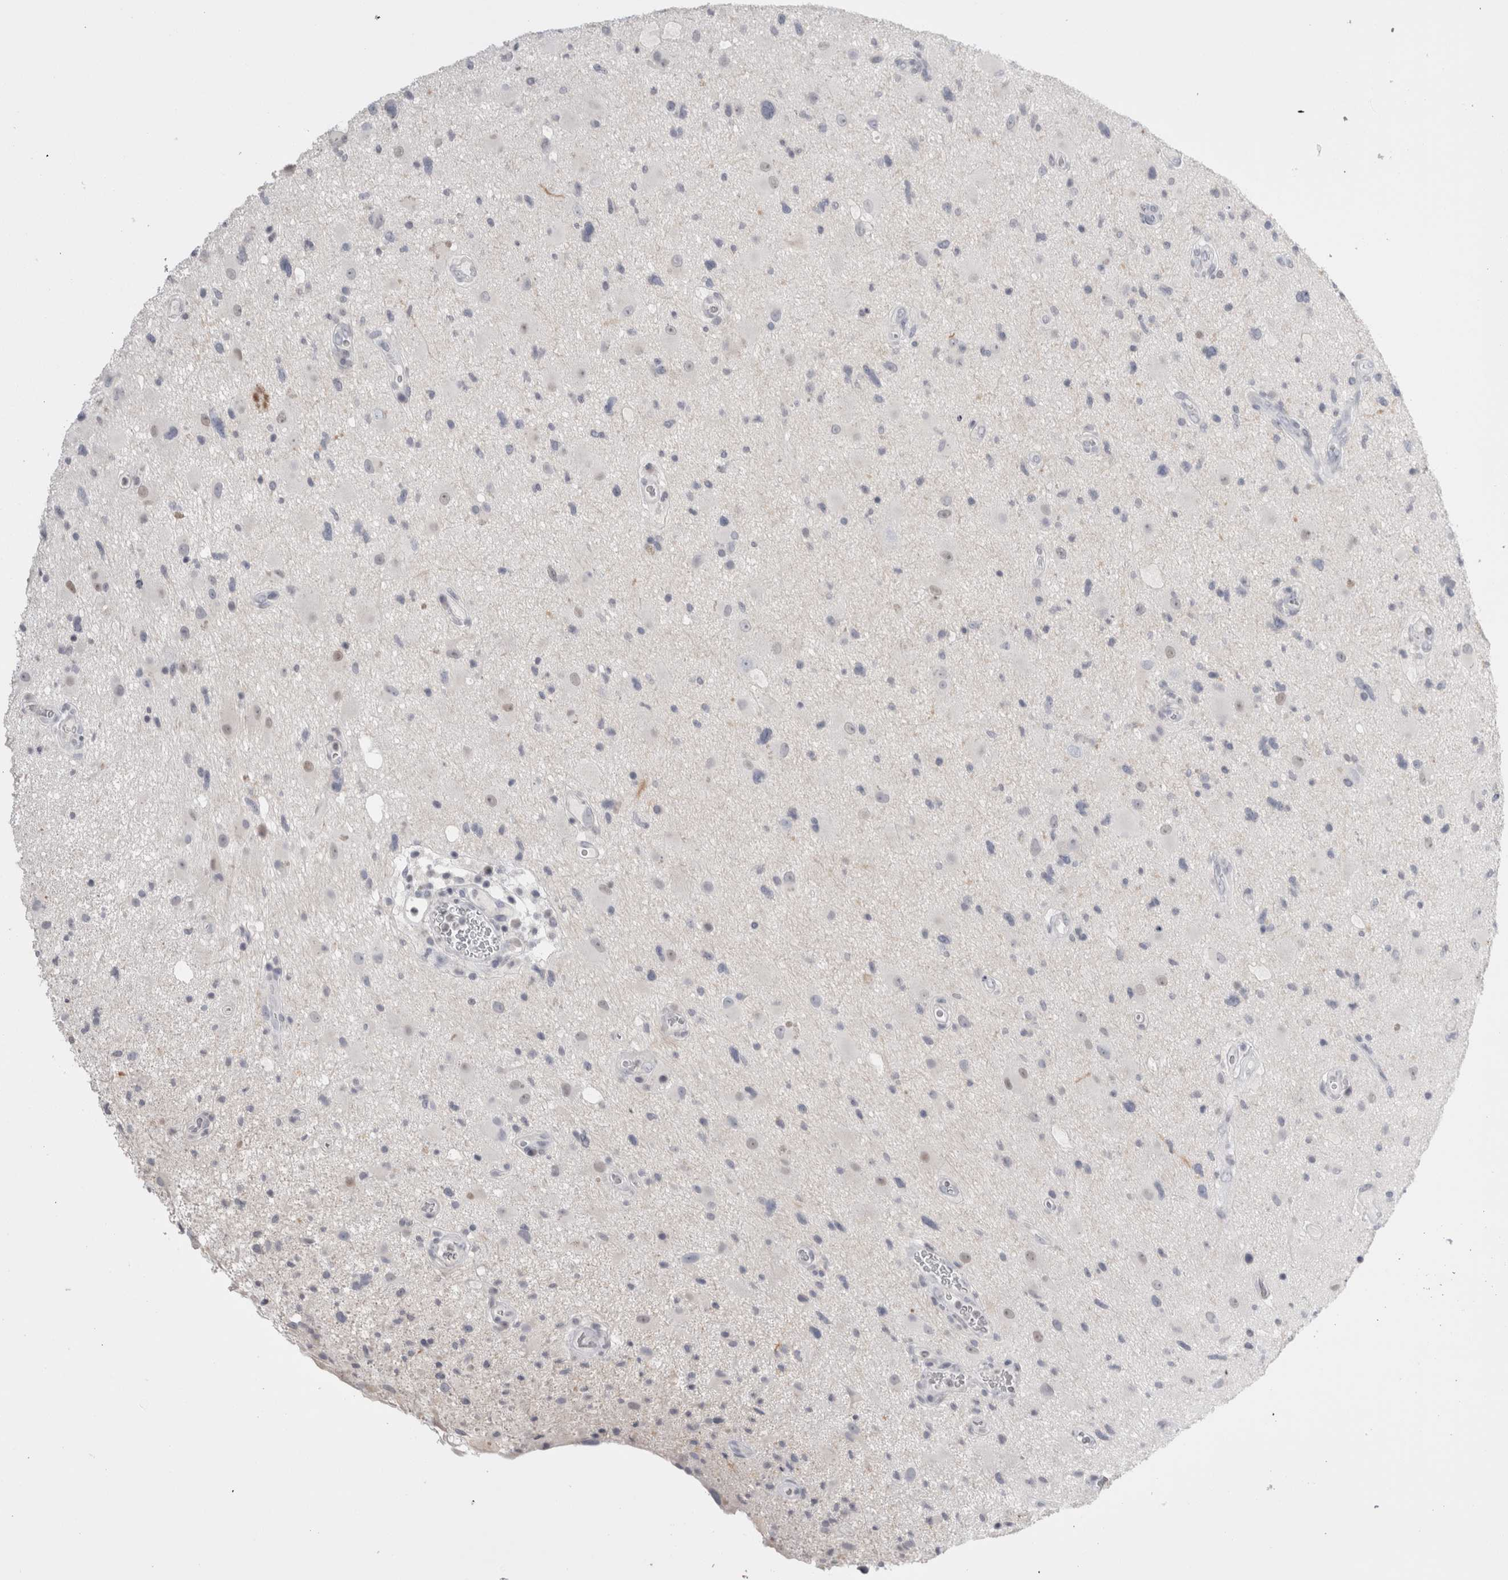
{"staining": {"intensity": "negative", "quantity": "none", "location": "none"}, "tissue": "glioma", "cell_type": "Tumor cells", "image_type": "cancer", "snomed": [{"axis": "morphology", "description": "Glioma, malignant, High grade"}, {"axis": "topography", "description": "Brain"}], "caption": "This is an IHC histopathology image of glioma. There is no expression in tumor cells.", "gene": "FNDC8", "patient": {"sex": "male", "age": 33}}